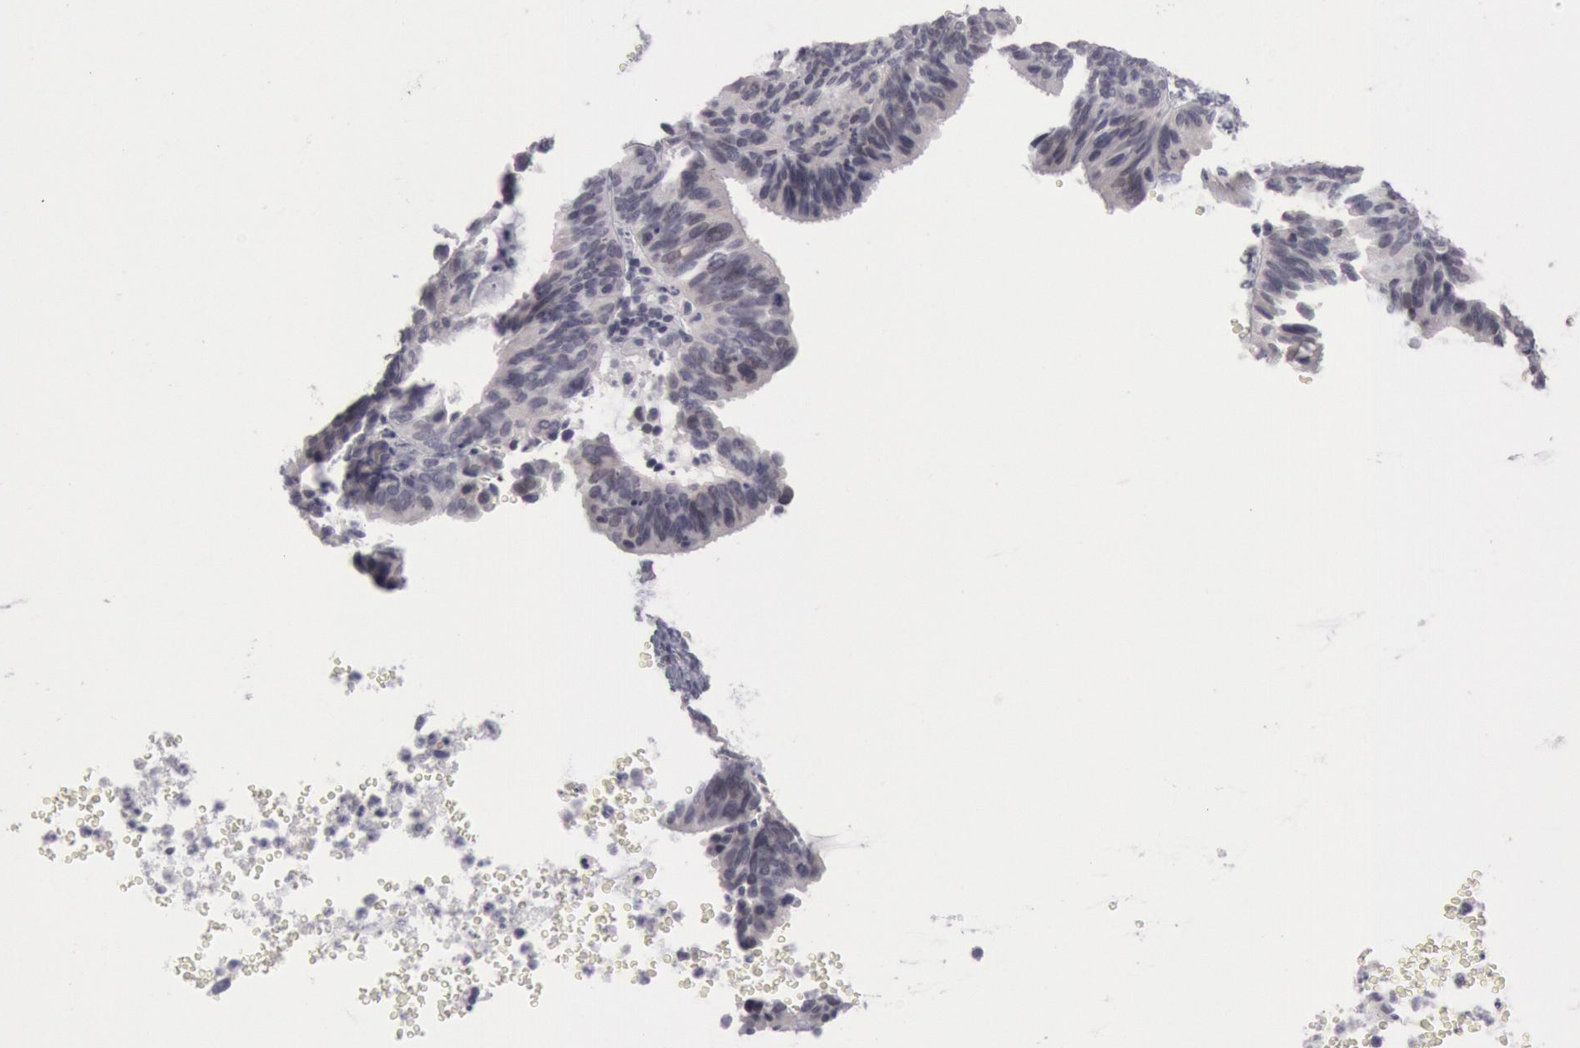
{"staining": {"intensity": "negative", "quantity": "none", "location": "none"}, "tissue": "ovarian cancer", "cell_type": "Tumor cells", "image_type": "cancer", "snomed": [{"axis": "morphology", "description": "Carcinoma, endometroid"}, {"axis": "topography", "description": "Ovary"}], "caption": "Immunohistochemistry (IHC) of ovarian cancer shows no expression in tumor cells.", "gene": "JOSD1", "patient": {"sex": "female", "age": 52}}